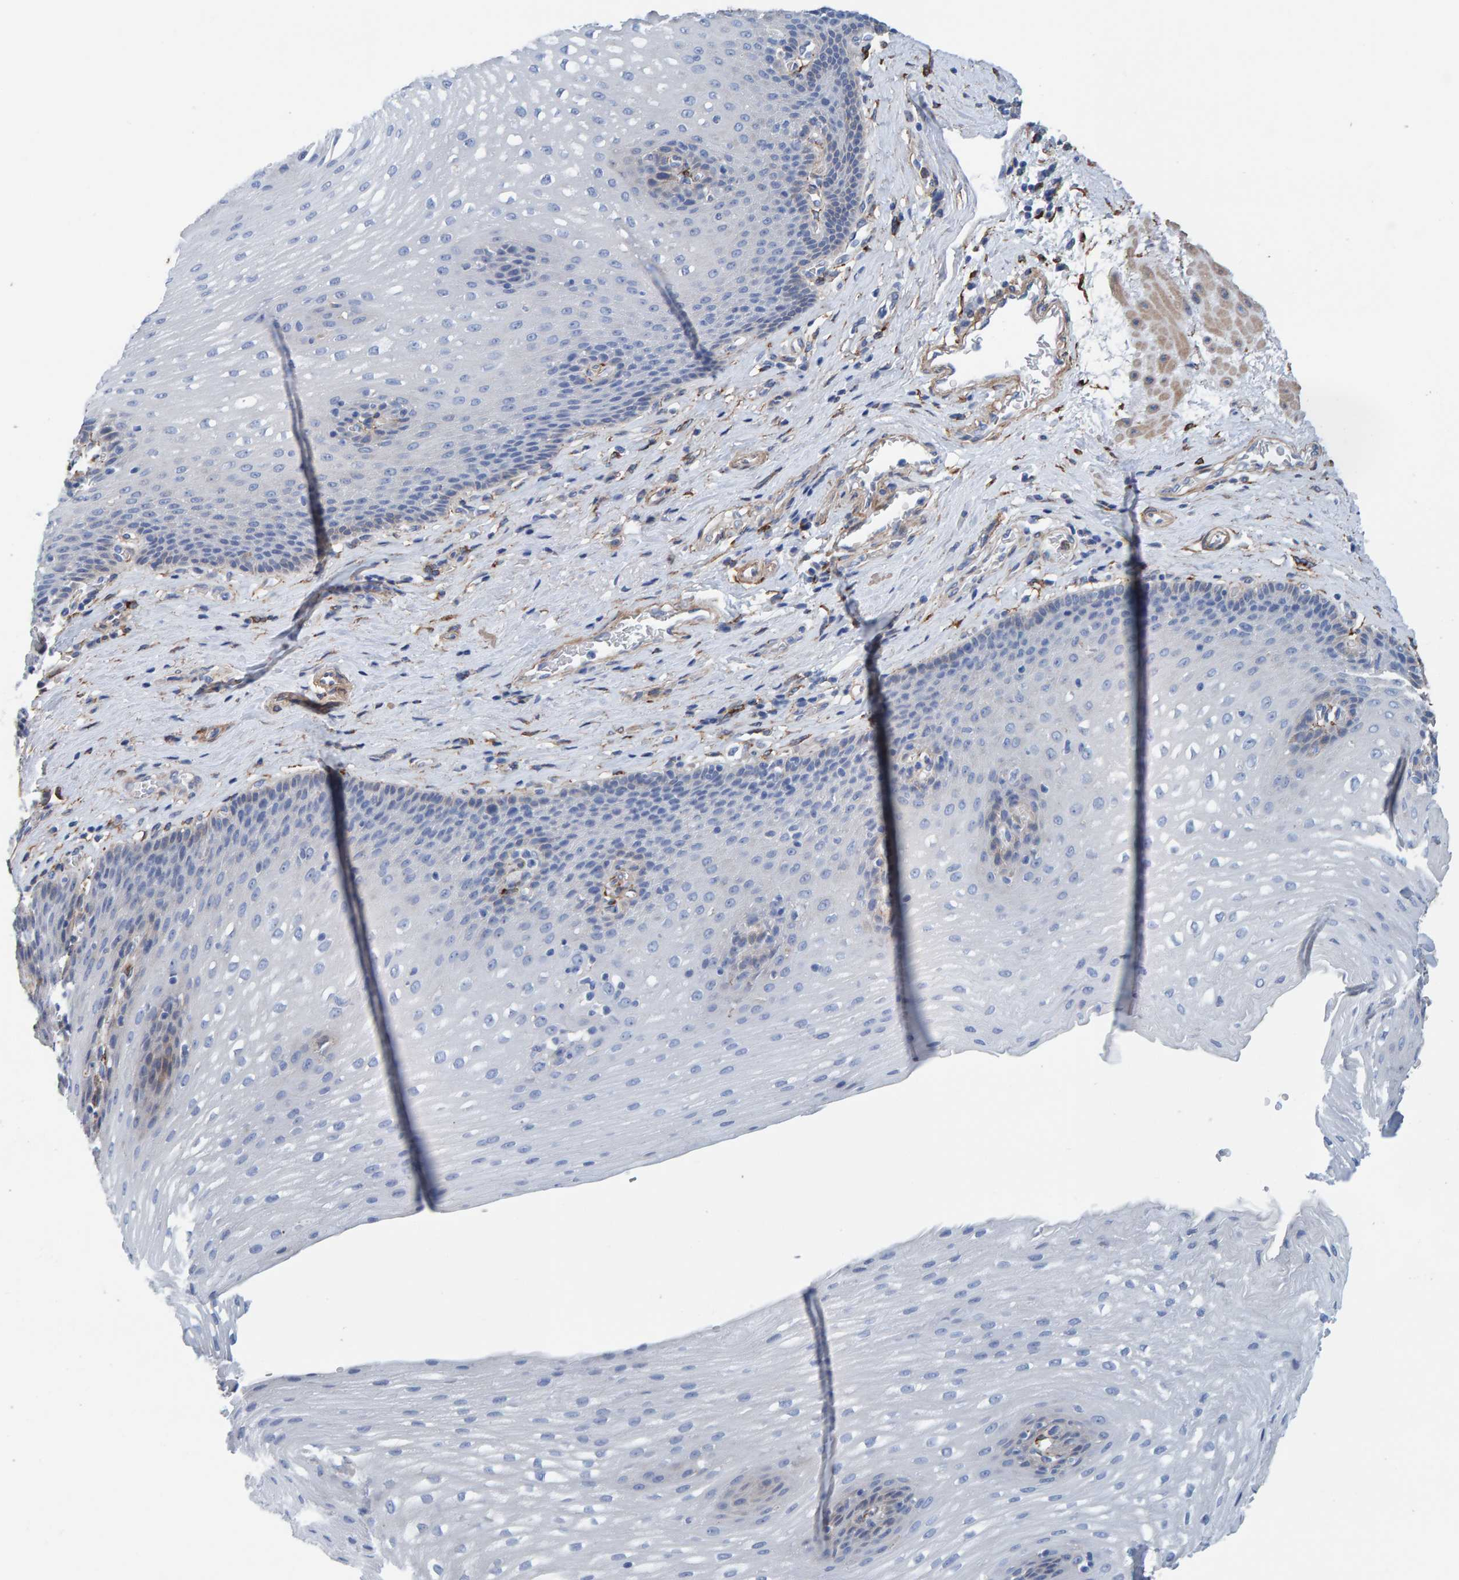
{"staining": {"intensity": "negative", "quantity": "none", "location": "none"}, "tissue": "esophagus", "cell_type": "Squamous epithelial cells", "image_type": "normal", "snomed": [{"axis": "morphology", "description": "Normal tissue, NOS"}, {"axis": "topography", "description": "Esophagus"}], "caption": "IHC of benign esophagus demonstrates no positivity in squamous epithelial cells.", "gene": "LRP1", "patient": {"sex": "male", "age": 48}}